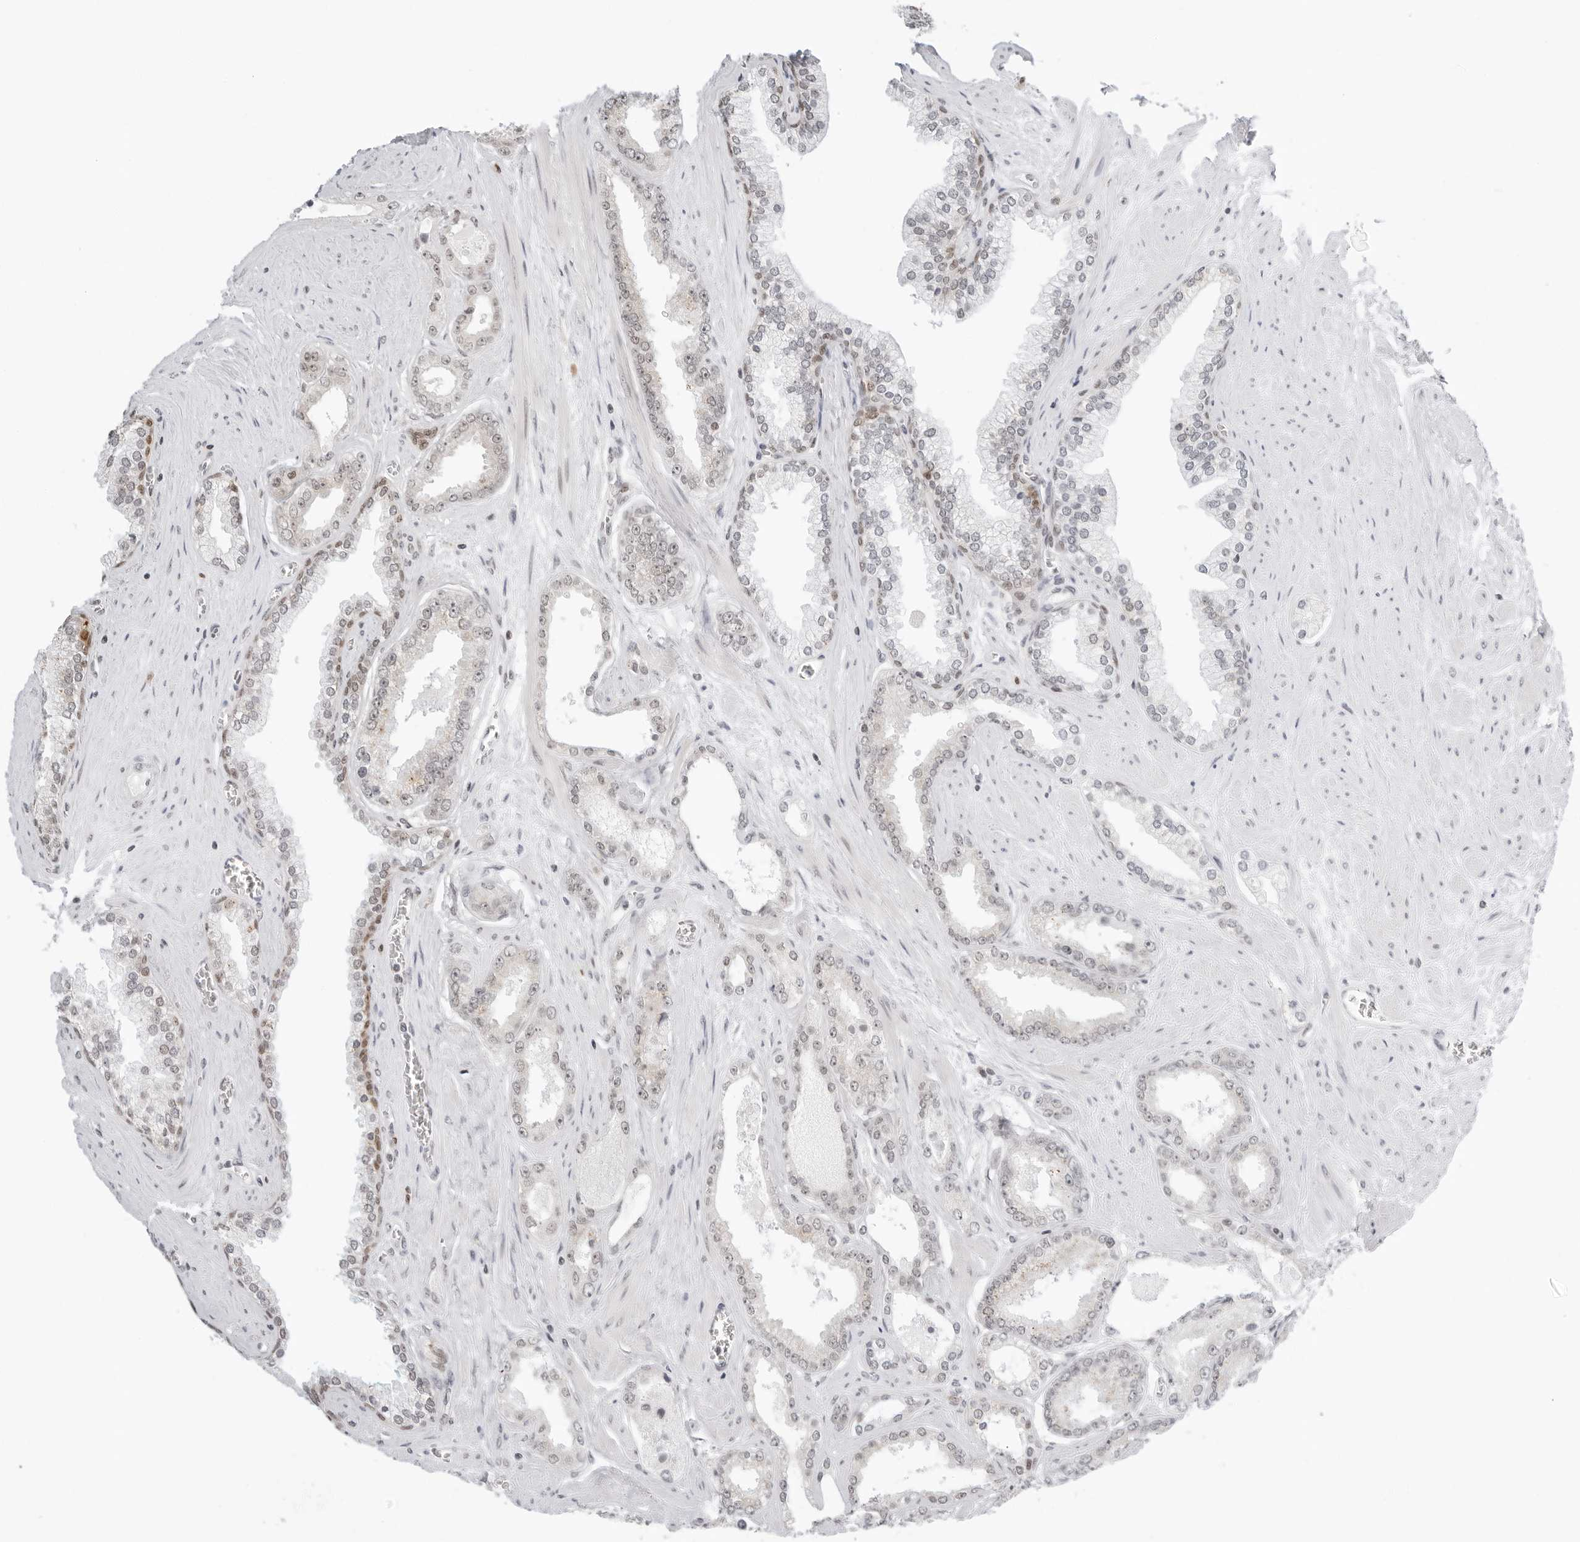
{"staining": {"intensity": "weak", "quantity": "<25%", "location": "cytoplasmic/membranous,nuclear"}, "tissue": "prostate cancer", "cell_type": "Tumor cells", "image_type": "cancer", "snomed": [{"axis": "morphology", "description": "Adenocarcinoma, Low grade"}, {"axis": "topography", "description": "Prostate"}], "caption": "High power microscopy micrograph of an immunohistochemistry (IHC) photomicrograph of prostate cancer, revealing no significant positivity in tumor cells.", "gene": "MSH6", "patient": {"sex": "male", "age": 62}}